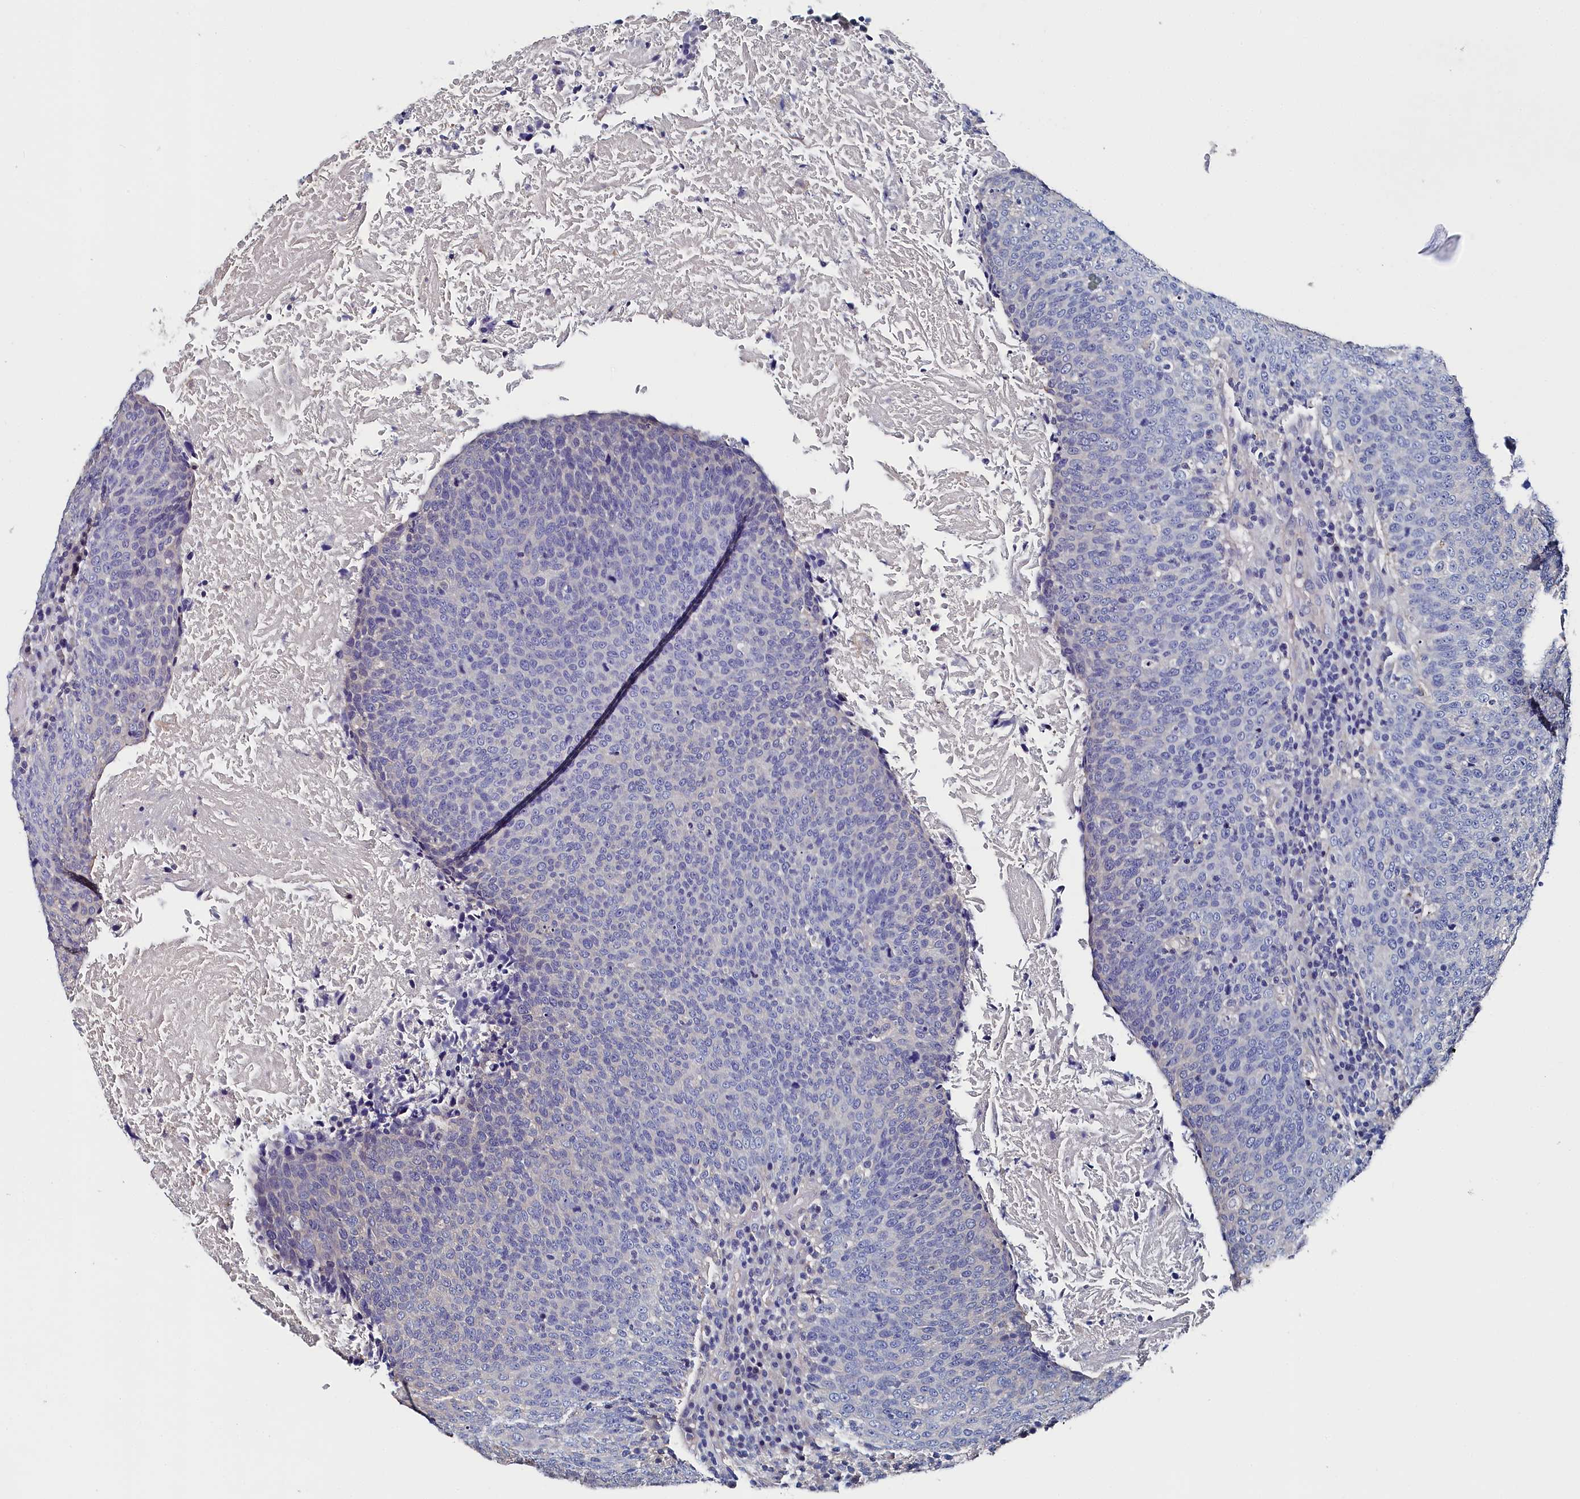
{"staining": {"intensity": "negative", "quantity": "none", "location": "none"}, "tissue": "head and neck cancer", "cell_type": "Tumor cells", "image_type": "cancer", "snomed": [{"axis": "morphology", "description": "Squamous cell carcinoma, NOS"}, {"axis": "morphology", "description": "Squamous cell carcinoma, metastatic, NOS"}, {"axis": "topography", "description": "Lymph node"}, {"axis": "topography", "description": "Head-Neck"}], "caption": "Immunohistochemistry (IHC) of human metastatic squamous cell carcinoma (head and neck) displays no positivity in tumor cells.", "gene": "BHMT", "patient": {"sex": "male", "age": 62}}